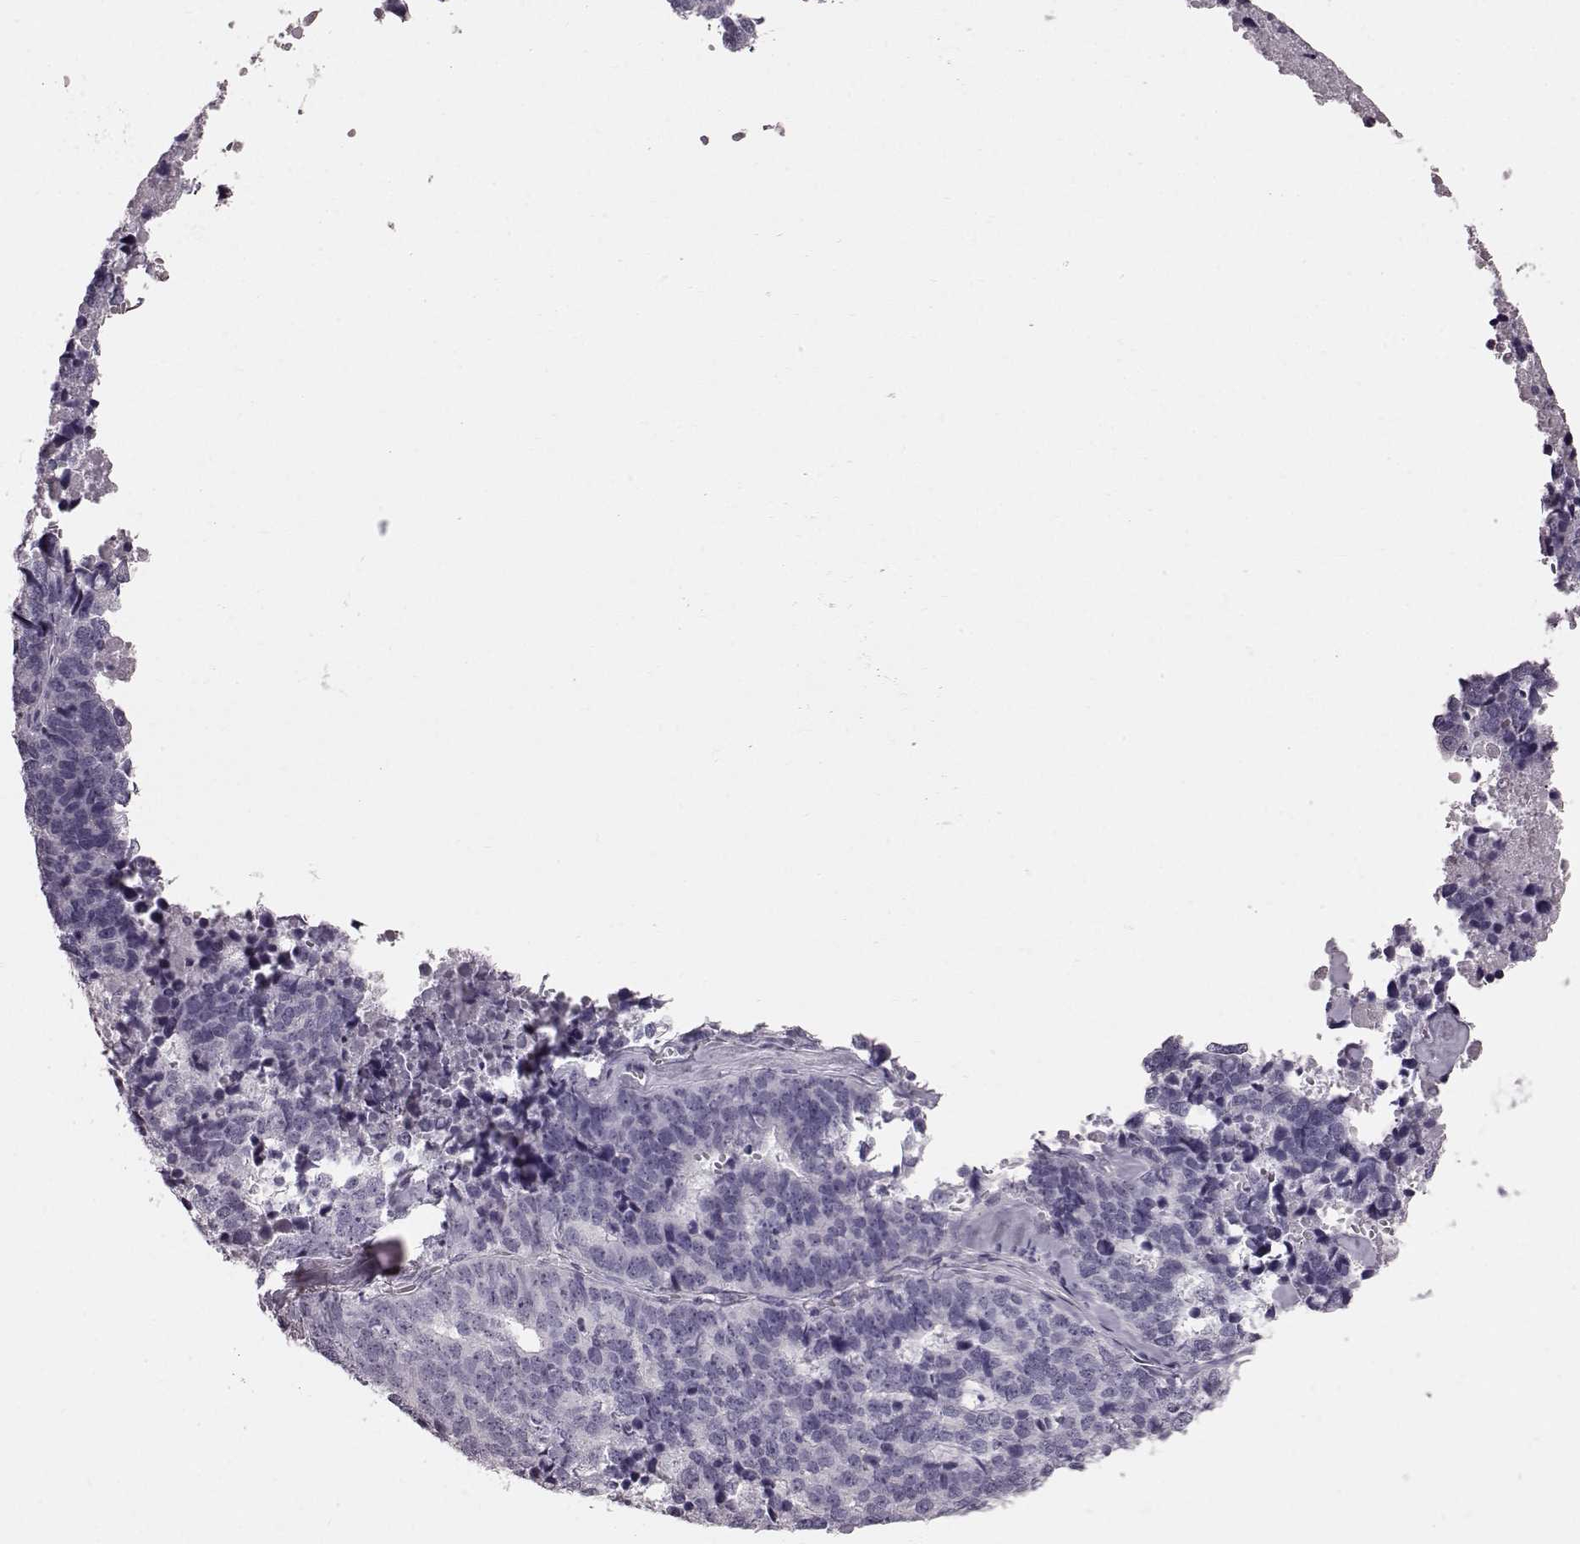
{"staining": {"intensity": "negative", "quantity": "none", "location": "none"}, "tissue": "stomach cancer", "cell_type": "Tumor cells", "image_type": "cancer", "snomed": [{"axis": "morphology", "description": "Adenocarcinoma, NOS"}, {"axis": "topography", "description": "Stomach"}], "caption": "Immunohistochemical staining of stomach adenocarcinoma shows no significant positivity in tumor cells. (Brightfield microscopy of DAB (3,3'-diaminobenzidine) immunohistochemistry at high magnification).", "gene": "TCHHL1", "patient": {"sex": "male", "age": 69}}